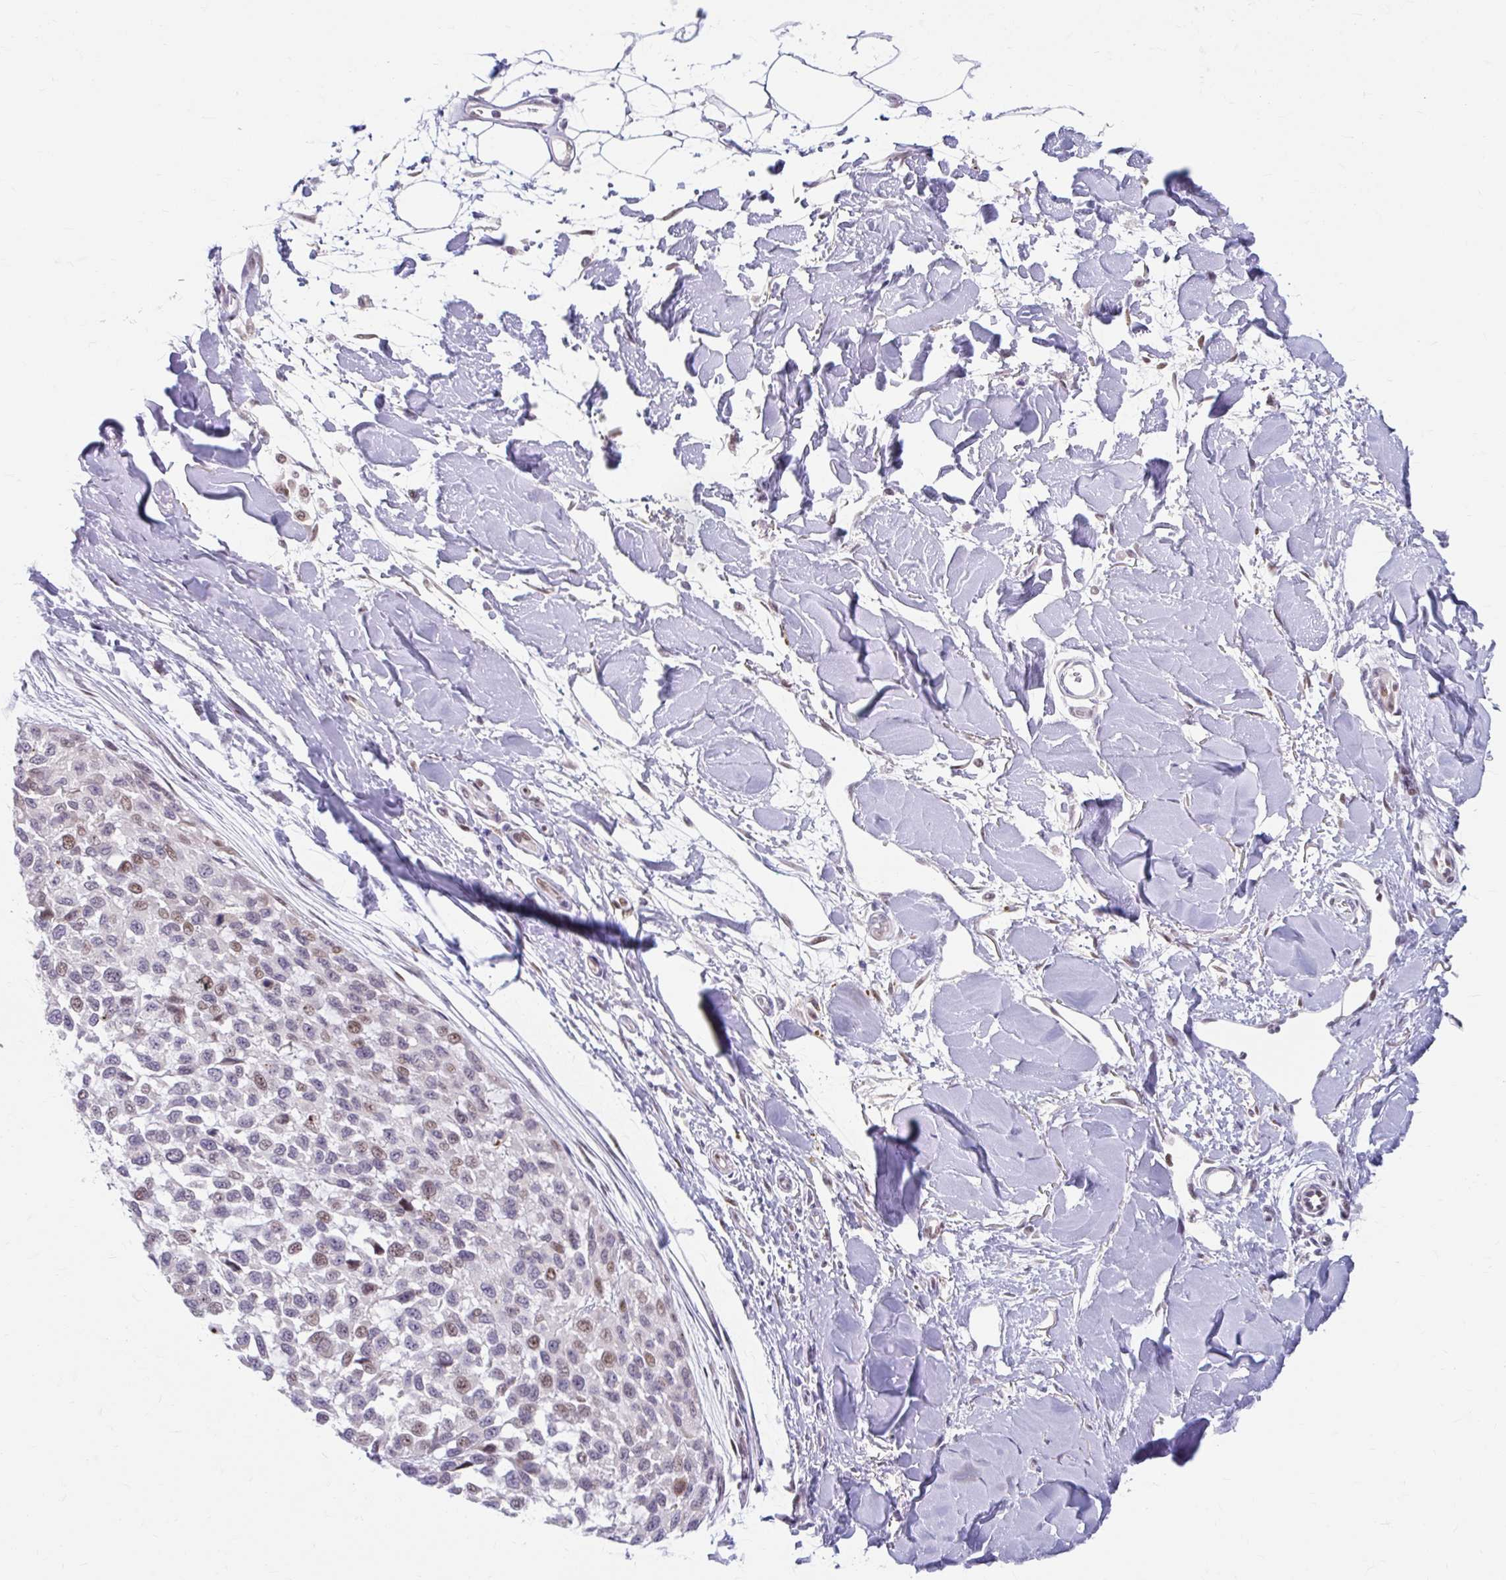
{"staining": {"intensity": "moderate", "quantity": "<25%", "location": "nuclear"}, "tissue": "melanoma", "cell_type": "Tumor cells", "image_type": "cancer", "snomed": [{"axis": "morphology", "description": "Malignant melanoma, NOS"}, {"axis": "topography", "description": "Skin"}], "caption": "Immunohistochemical staining of melanoma demonstrates low levels of moderate nuclear protein expression in about <25% of tumor cells. The staining was performed using DAB, with brown indicating positive protein expression. Nuclei are stained blue with hematoxylin.", "gene": "BEAN1", "patient": {"sex": "male", "age": 62}}